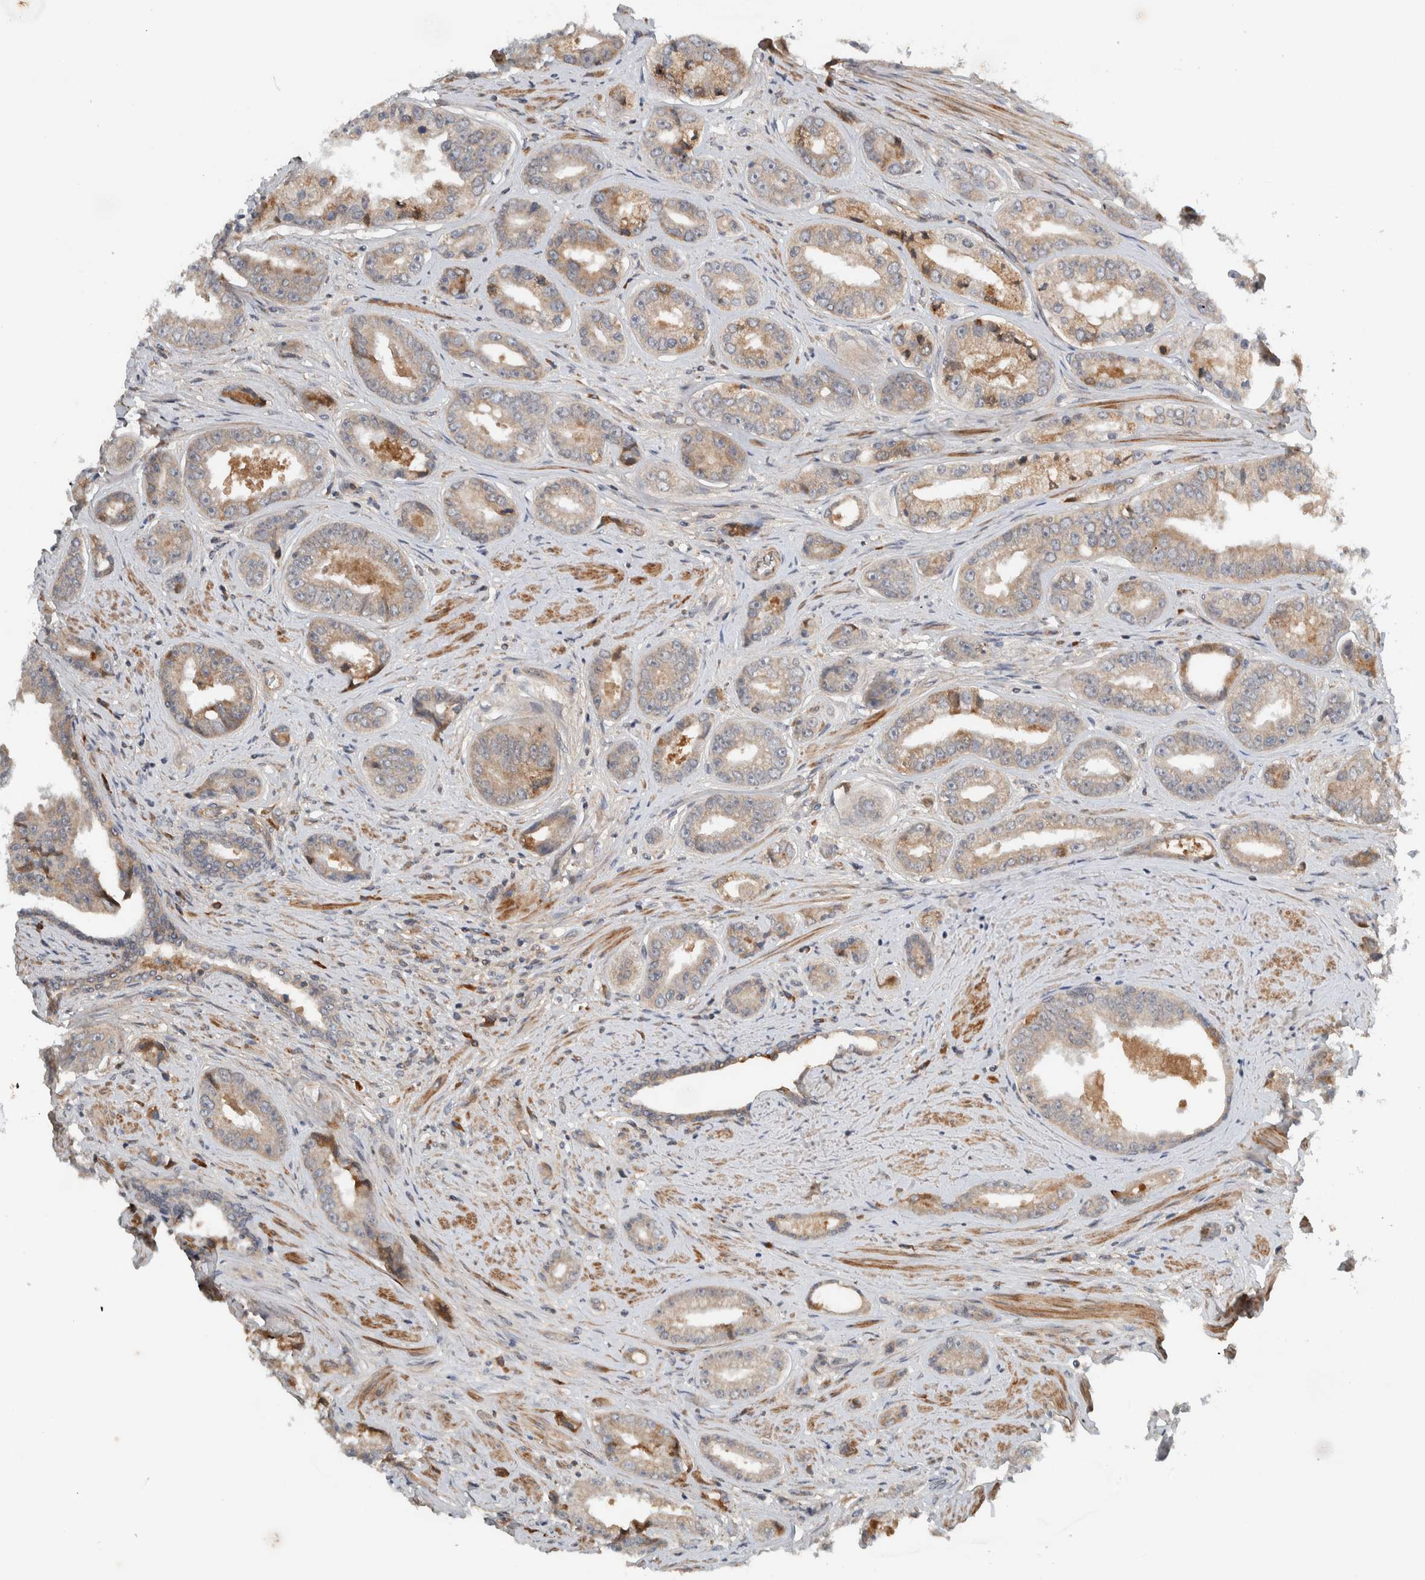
{"staining": {"intensity": "weak", "quantity": ">75%", "location": "cytoplasmic/membranous"}, "tissue": "prostate cancer", "cell_type": "Tumor cells", "image_type": "cancer", "snomed": [{"axis": "morphology", "description": "Adenocarcinoma, High grade"}, {"axis": "topography", "description": "Prostate"}], "caption": "Approximately >75% of tumor cells in prostate cancer reveal weak cytoplasmic/membranous protein positivity as visualized by brown immunohistochemical staining.", "gene": "ARMC7", "patient": {"sex": "male", "age": 61}}